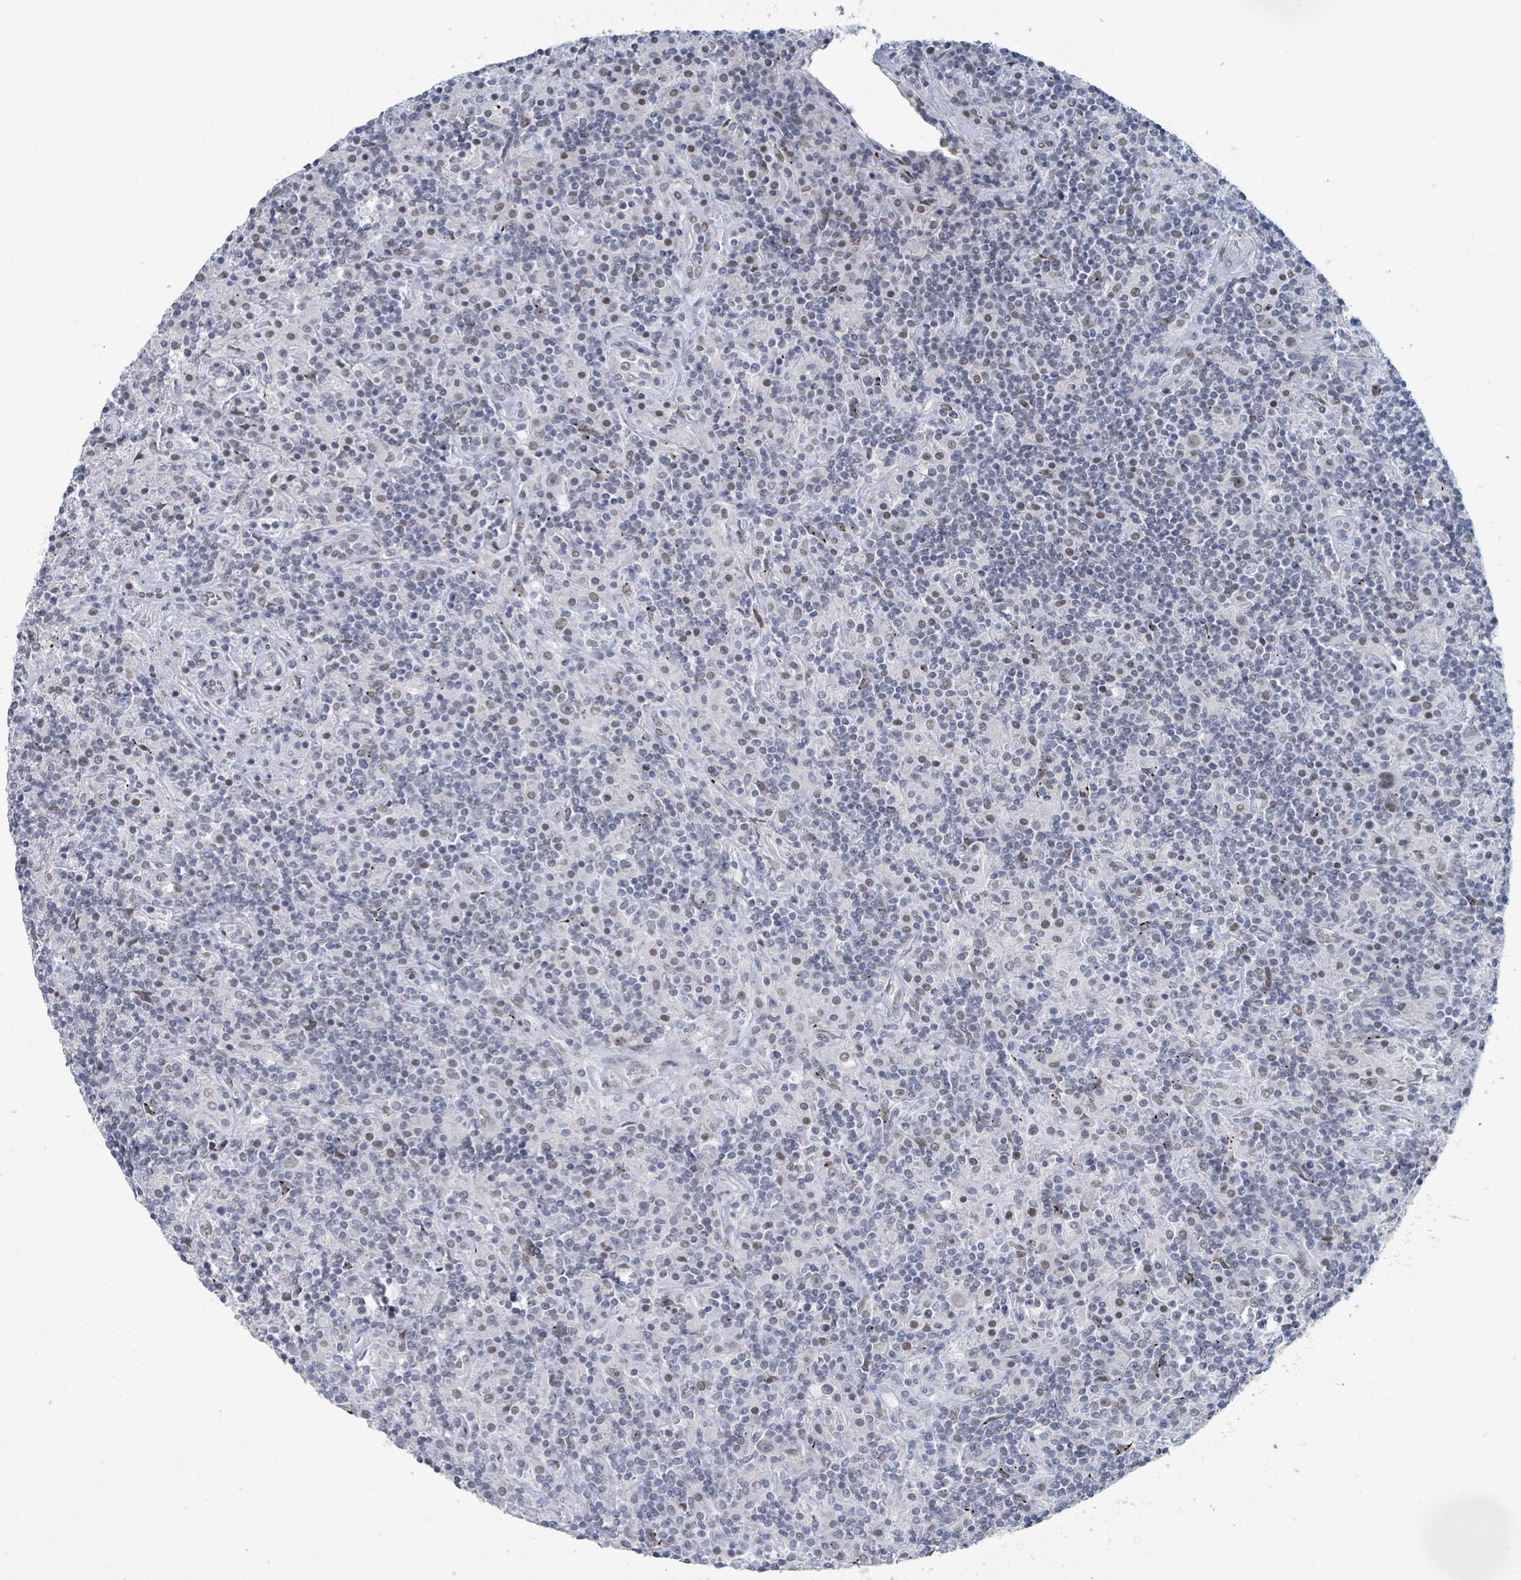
{"staining": {"intensity": "weak", "quantity": ">75%", "location": "nuclear"}, "tissue": "lymphoma", "cell_type": "Tumor cells", "image_type": "cancer", "snomed": [{"axis": "morphology", "description": "Hodgkin's disease, NOS"}, {"axis": "topography", "description": "Lymph node"}], "caption": "About >75% of tumor cells in lymphoma reveal weak nuclear protein positivity as visualized by brown immunohistochemical staining.", "gene": "EHMT2", "patient": {"sex": "male", "age": 70}}